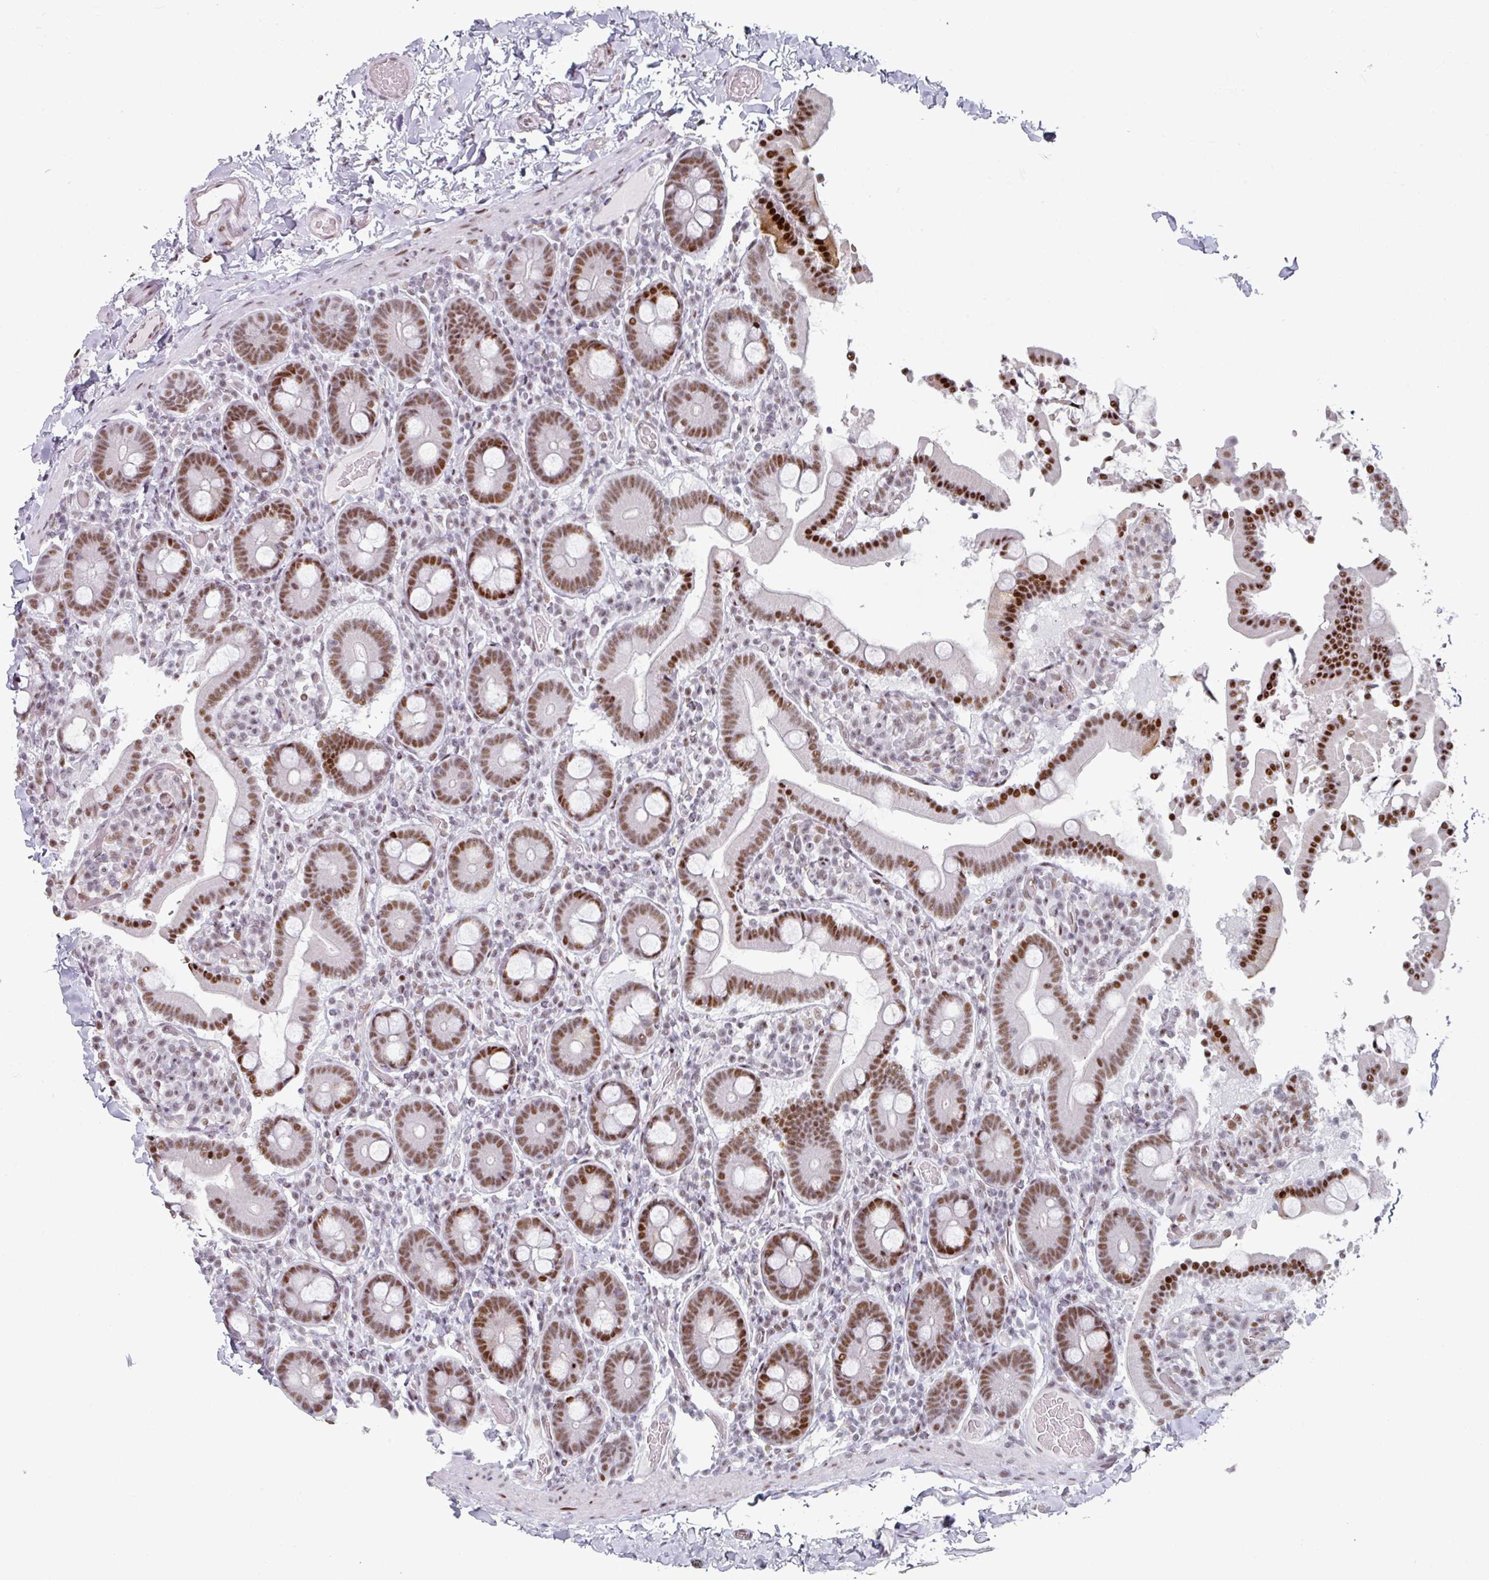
{"staining": {"intensity": "moderate", "quantity": ">75%", "location": "nuclear"}, "tissue": "duodenum", "cell_type": "Glandular cells", "image_type": "normal", "snomed": [{"axis": "morphology", "description": "Normal tissue, NOS"}, {"axis": "topography", "description": "Duodenum"}], "caption": "Immunohistochemistry (DAB (3,3'-diaminobenzidine)) staining of unremarkable human duodenum reveals moderate nuclear protein positivity in about >75% of glandular cells. (brown staining indicates protein expression, while blue staining denotes nuclei).", "gene": "SF3B5", "patient": {"sex": "male", "age": 55}}